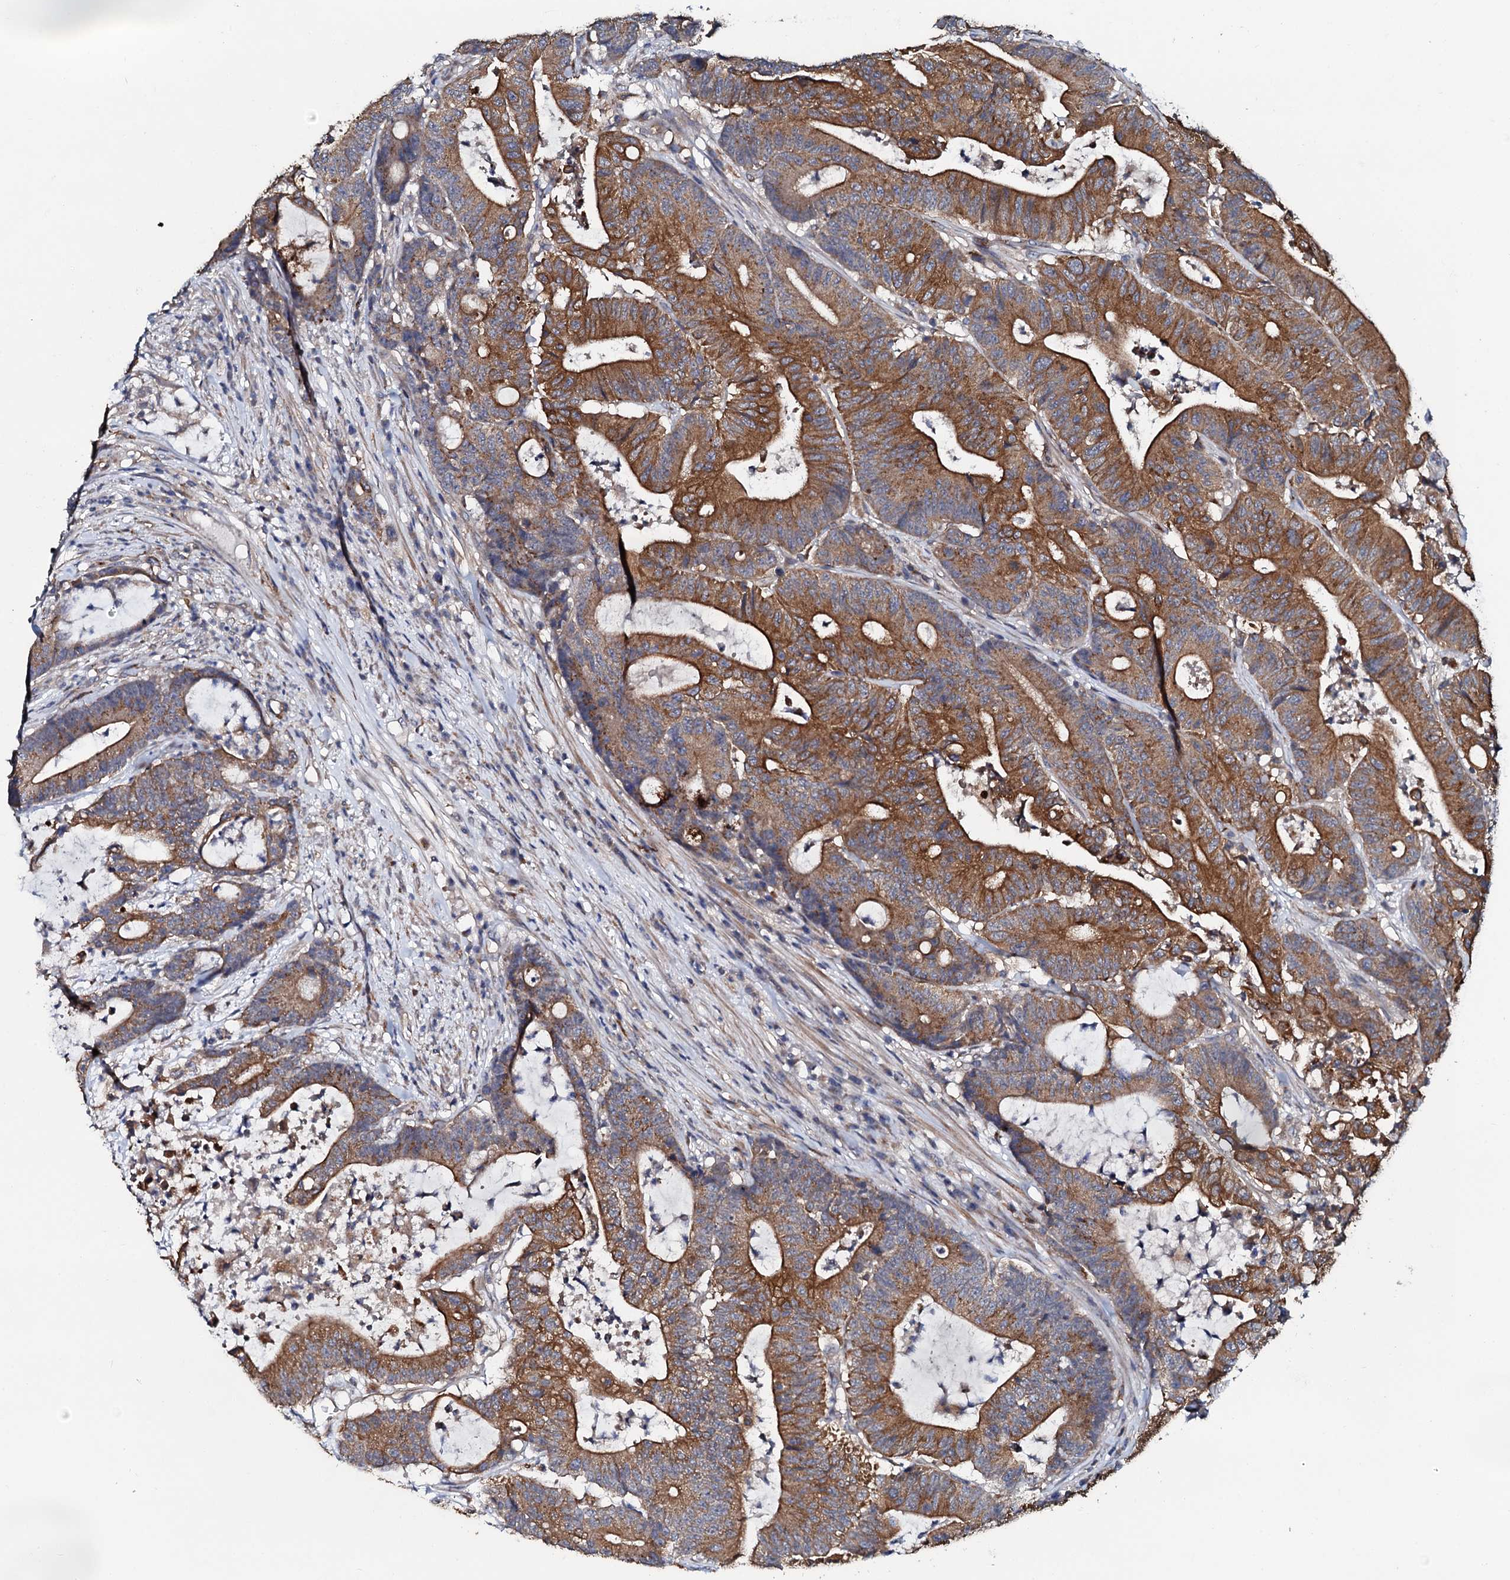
{"staining": {"intensity": "strong", "quantity": ">75%", "location": "cytoplasmic/membranous"}, "tissue": "colorectal cancer", "cell_type": "Tumor cells", "image_type": "cancer", "snomed": [{"axis": "morphology", "description": "Adenocarcinoma, NOS"}, {"axis": "topography", "description": "Colon"}], "caption": "Immunohistochemical staining of colorectal cancer exhibits high levels of strong cytoplasmic/membranous staining in approximately >75% of tumor cells.", "gene": "GLCE", "patient": {"sex": "female", "age": 84}}